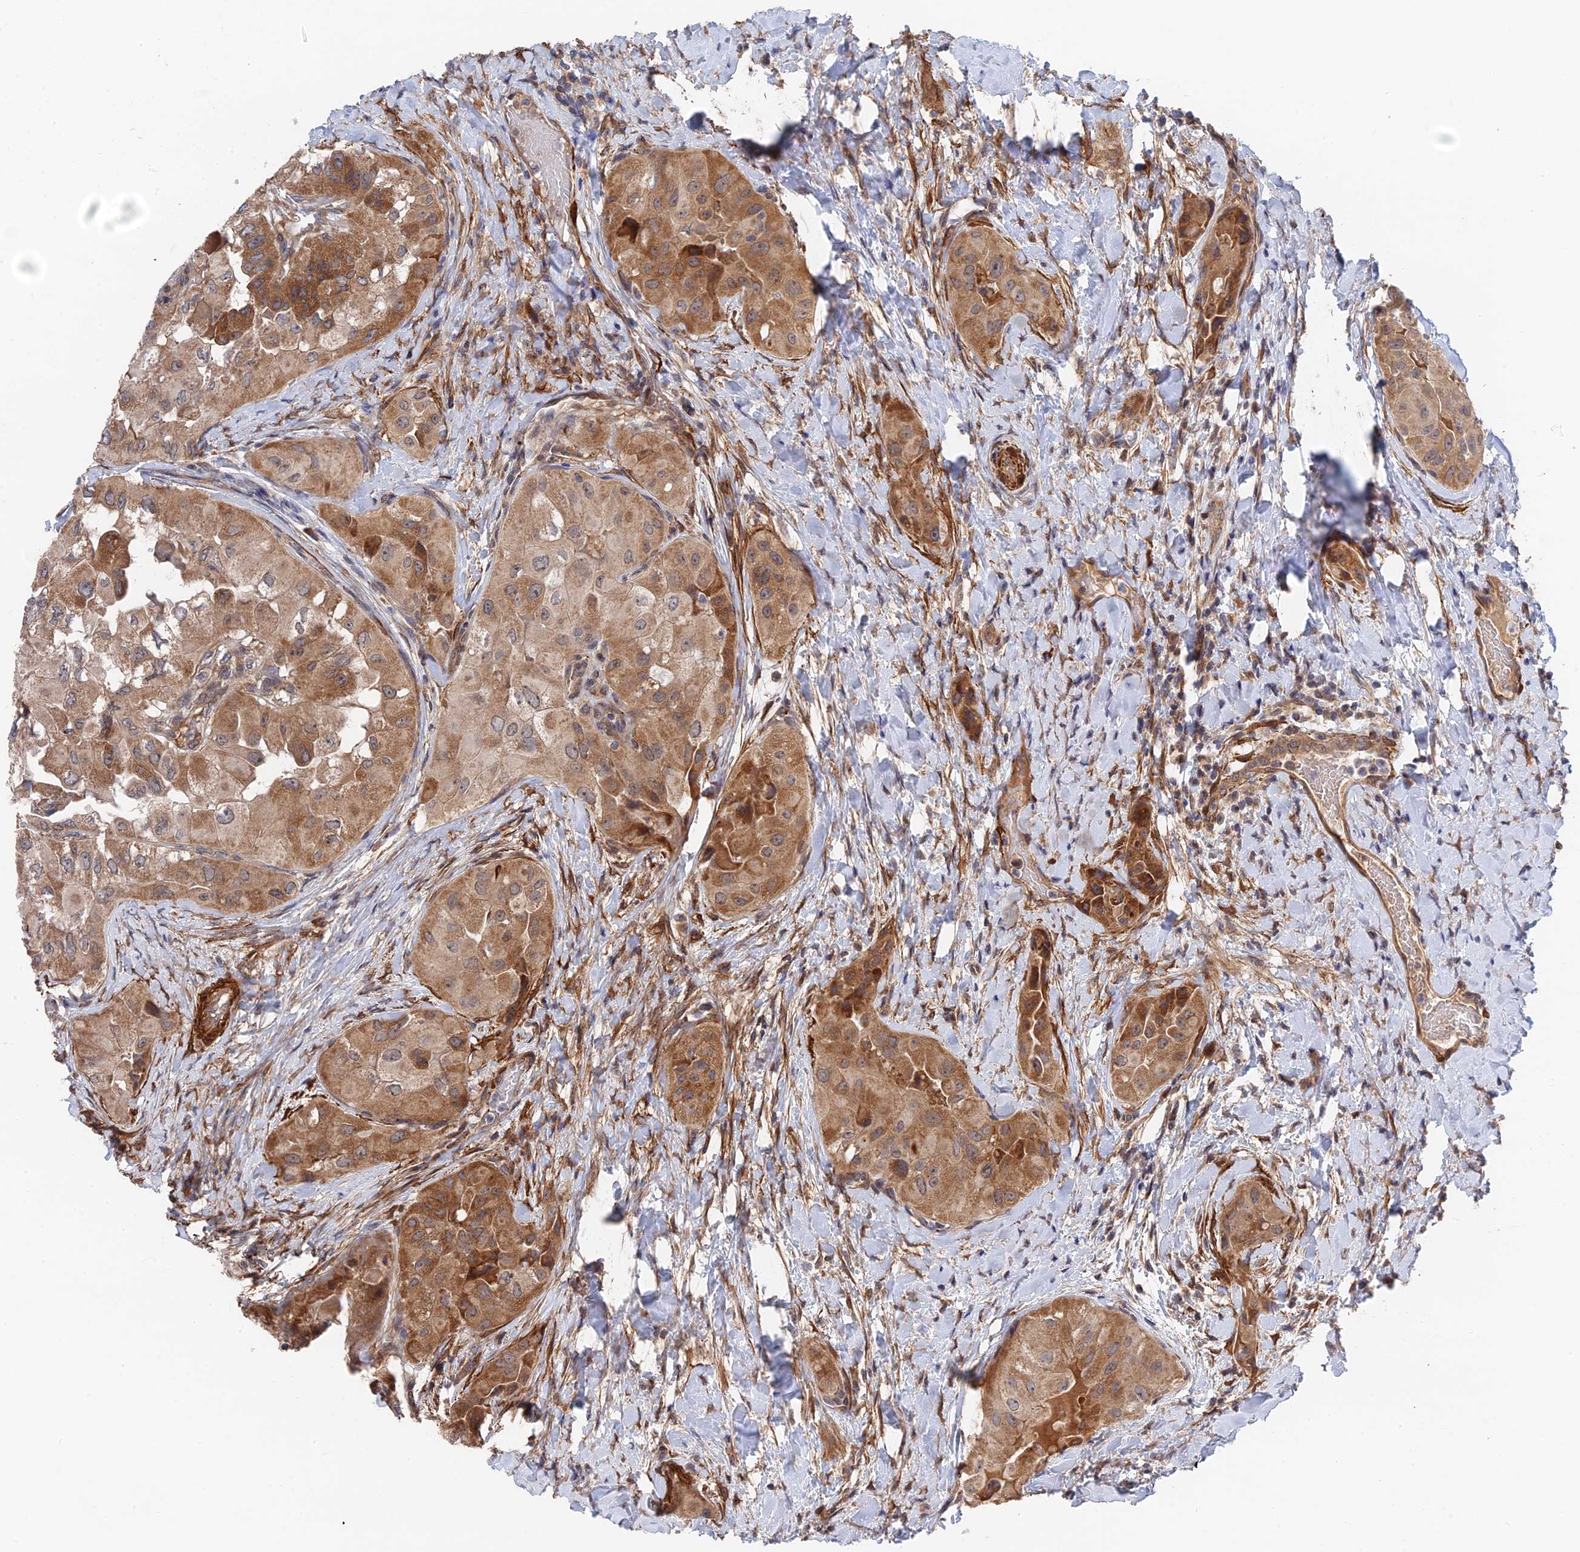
{"staining": {"intensity": "moderate", "quantity": ">75%", "location": "cytoplasmic/membranous"}, "tissue": "thyroid cancer", "cell_type": "Tumor cells", "image_type": "cancer", "snomed": [{"axis": "morphology", "description": "Normal tissue, NOS"}, {"axis": "morphology", "description": "Papillary adenocarcinoma, NOS"}, {"axis": "topography", "description": "Thyroid gland"}], "caption": "Immunohistochemistry (IHC) photomicrograph of neoplastic tissue: human thyroid cancer stained using immunohistochemistry (IHC) displays medium levels of moderate protein expression localized specifically in the cytoplasmic/membranous of tumor cells, appearing as a cytoplasmic/membranous brown color.", "gene": "ZNF320", "patient": {"sex": "female", "age": 59}}